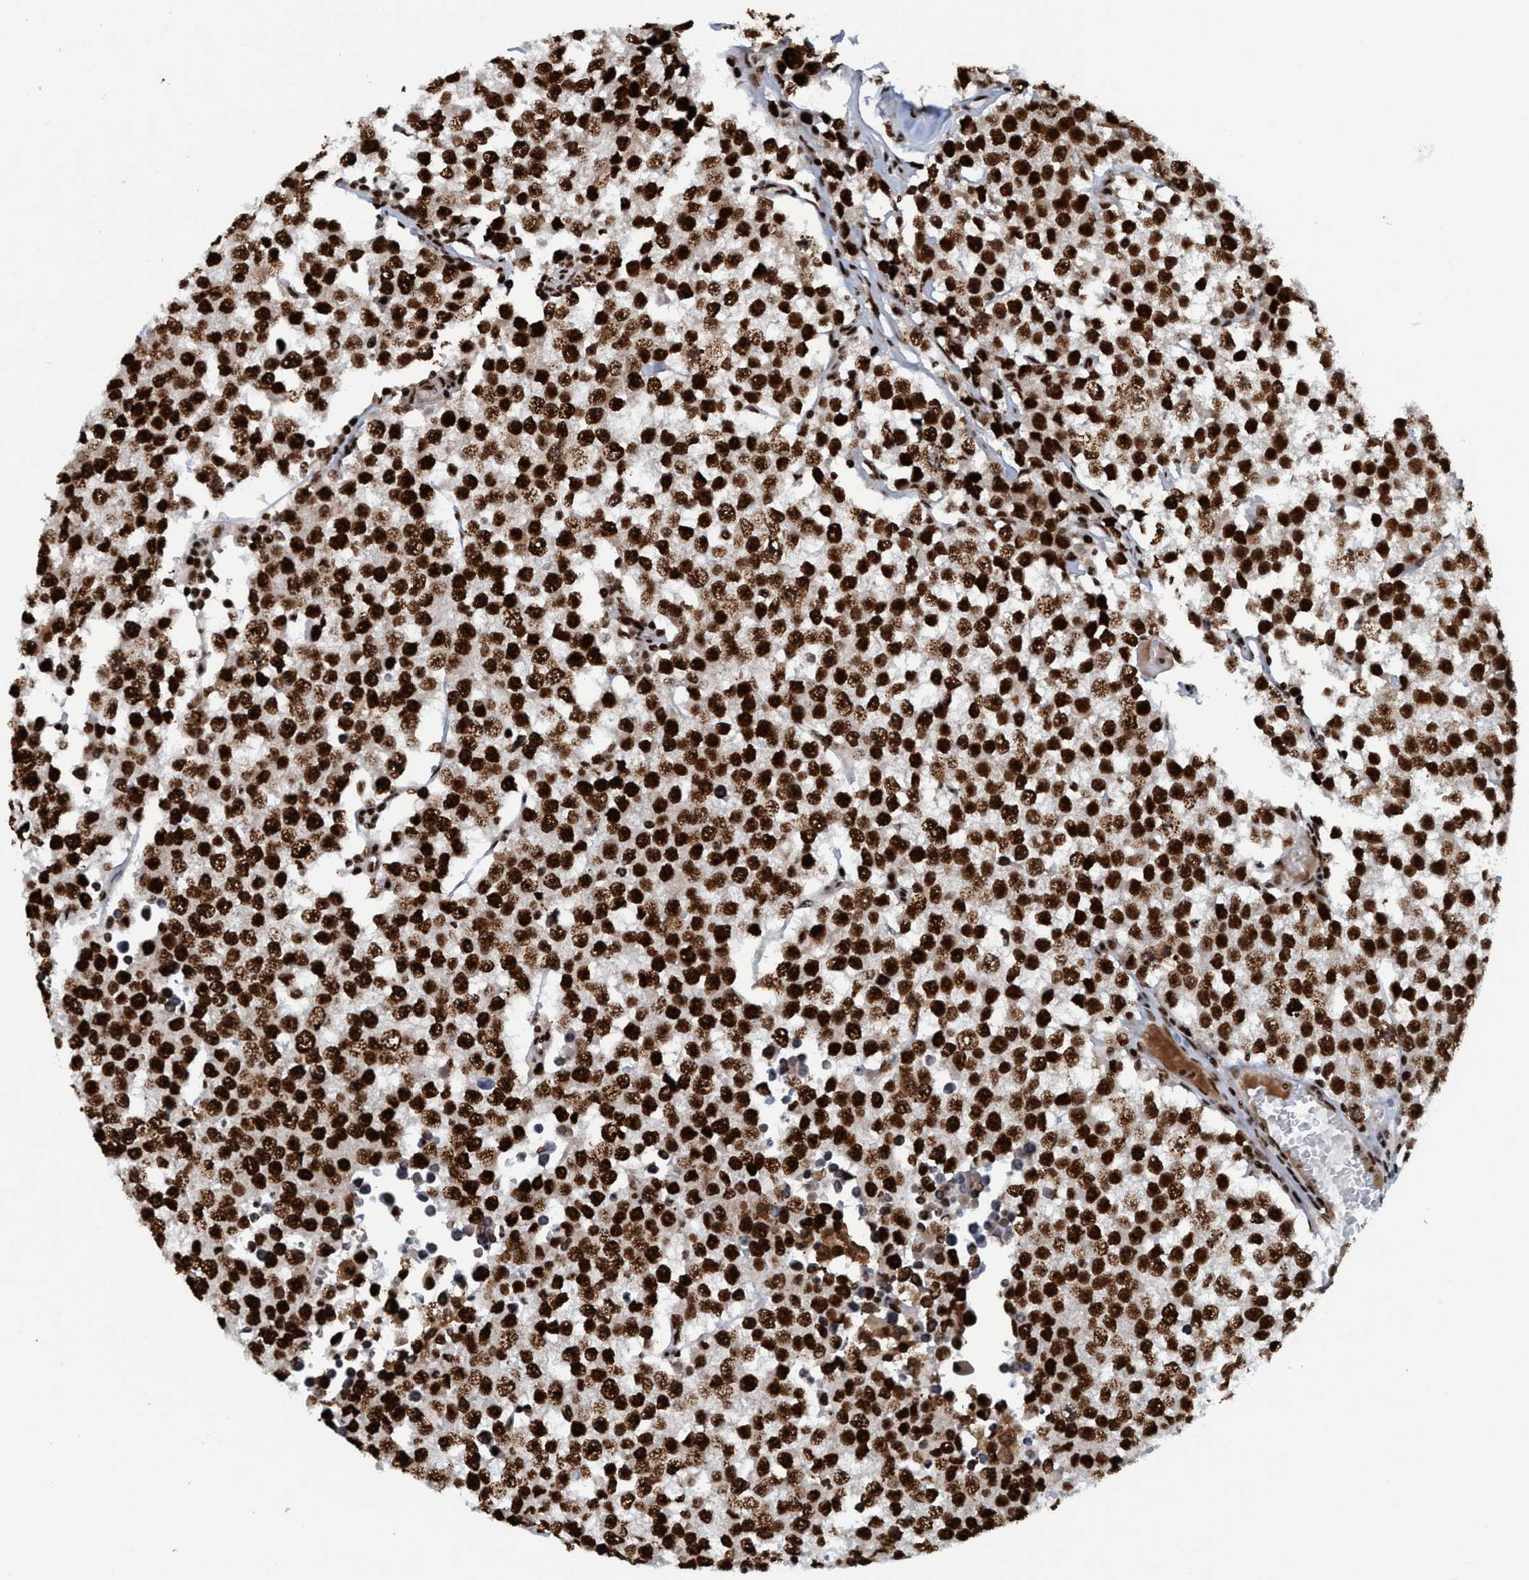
{"staining": {"intensity": "strong", "quantity": ">75%", "location": "nuclear"}, "tissue": "testis cancer", "cell_type": "Tumor cells", "image_type": "cancer", "snomed": [{"axis": "morphology", "description": "Seminoma, NOS"}, {"axis": "morphology", "description": "Carcinoma, Embryonal, NOS"}, {"axis": "topography", "description": "Testis"}], "caption": "Strong nuclear positivity is seen in approximately >75% of tumor cells in testis cancer. (DAB = brown stain, brightfield microscopy at high magnification).", "gene": "TOPBP1", "patient": {"sex": "male", "age": 52}}